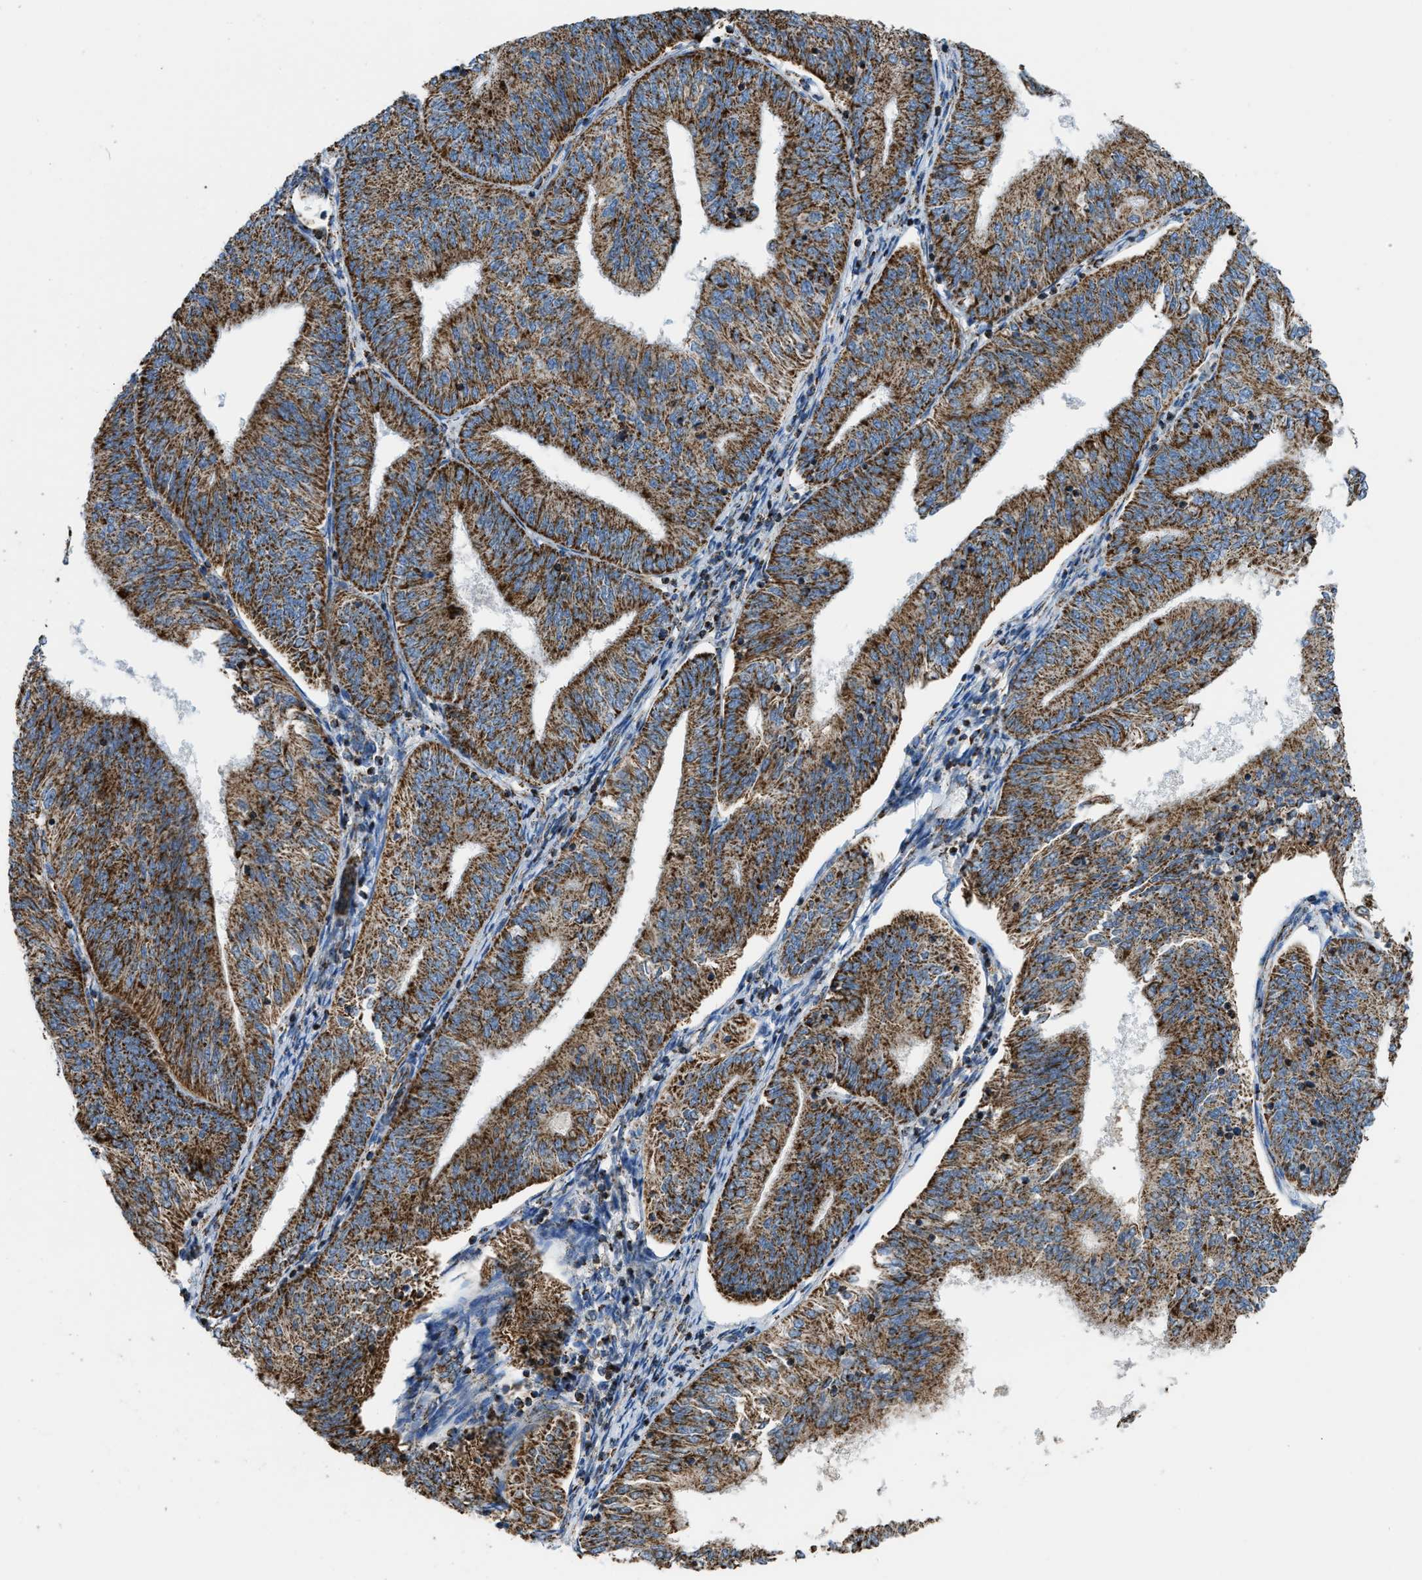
{"staining": {"intensity": "strong", "quantity": ">75%", "location": "cytoplasmic/membranous"}, "tissue": "endometrial cancer", "cell_type": "Tumor cells", "image_type": "cancer", "snomed": [{"axis": "morphology", "description": "Adenocarcinoma, NOS"}, {"axis": "topography", "description": "Endometrium"}], "caption": "IHC staining of adenocarcinoma (endometrial), which reveals high levels of strong cytoplasmic/membranous positivity in approximately >75% of tumor cells indicating strong cytoplasmic/membranous protein positivity. The staining was performed using DAB (brown) for protein detection and nuclei were counterstained in hematoxylin (blue).", "gene": "ETFB", "patient": {"sex": "female", "age": 58}}